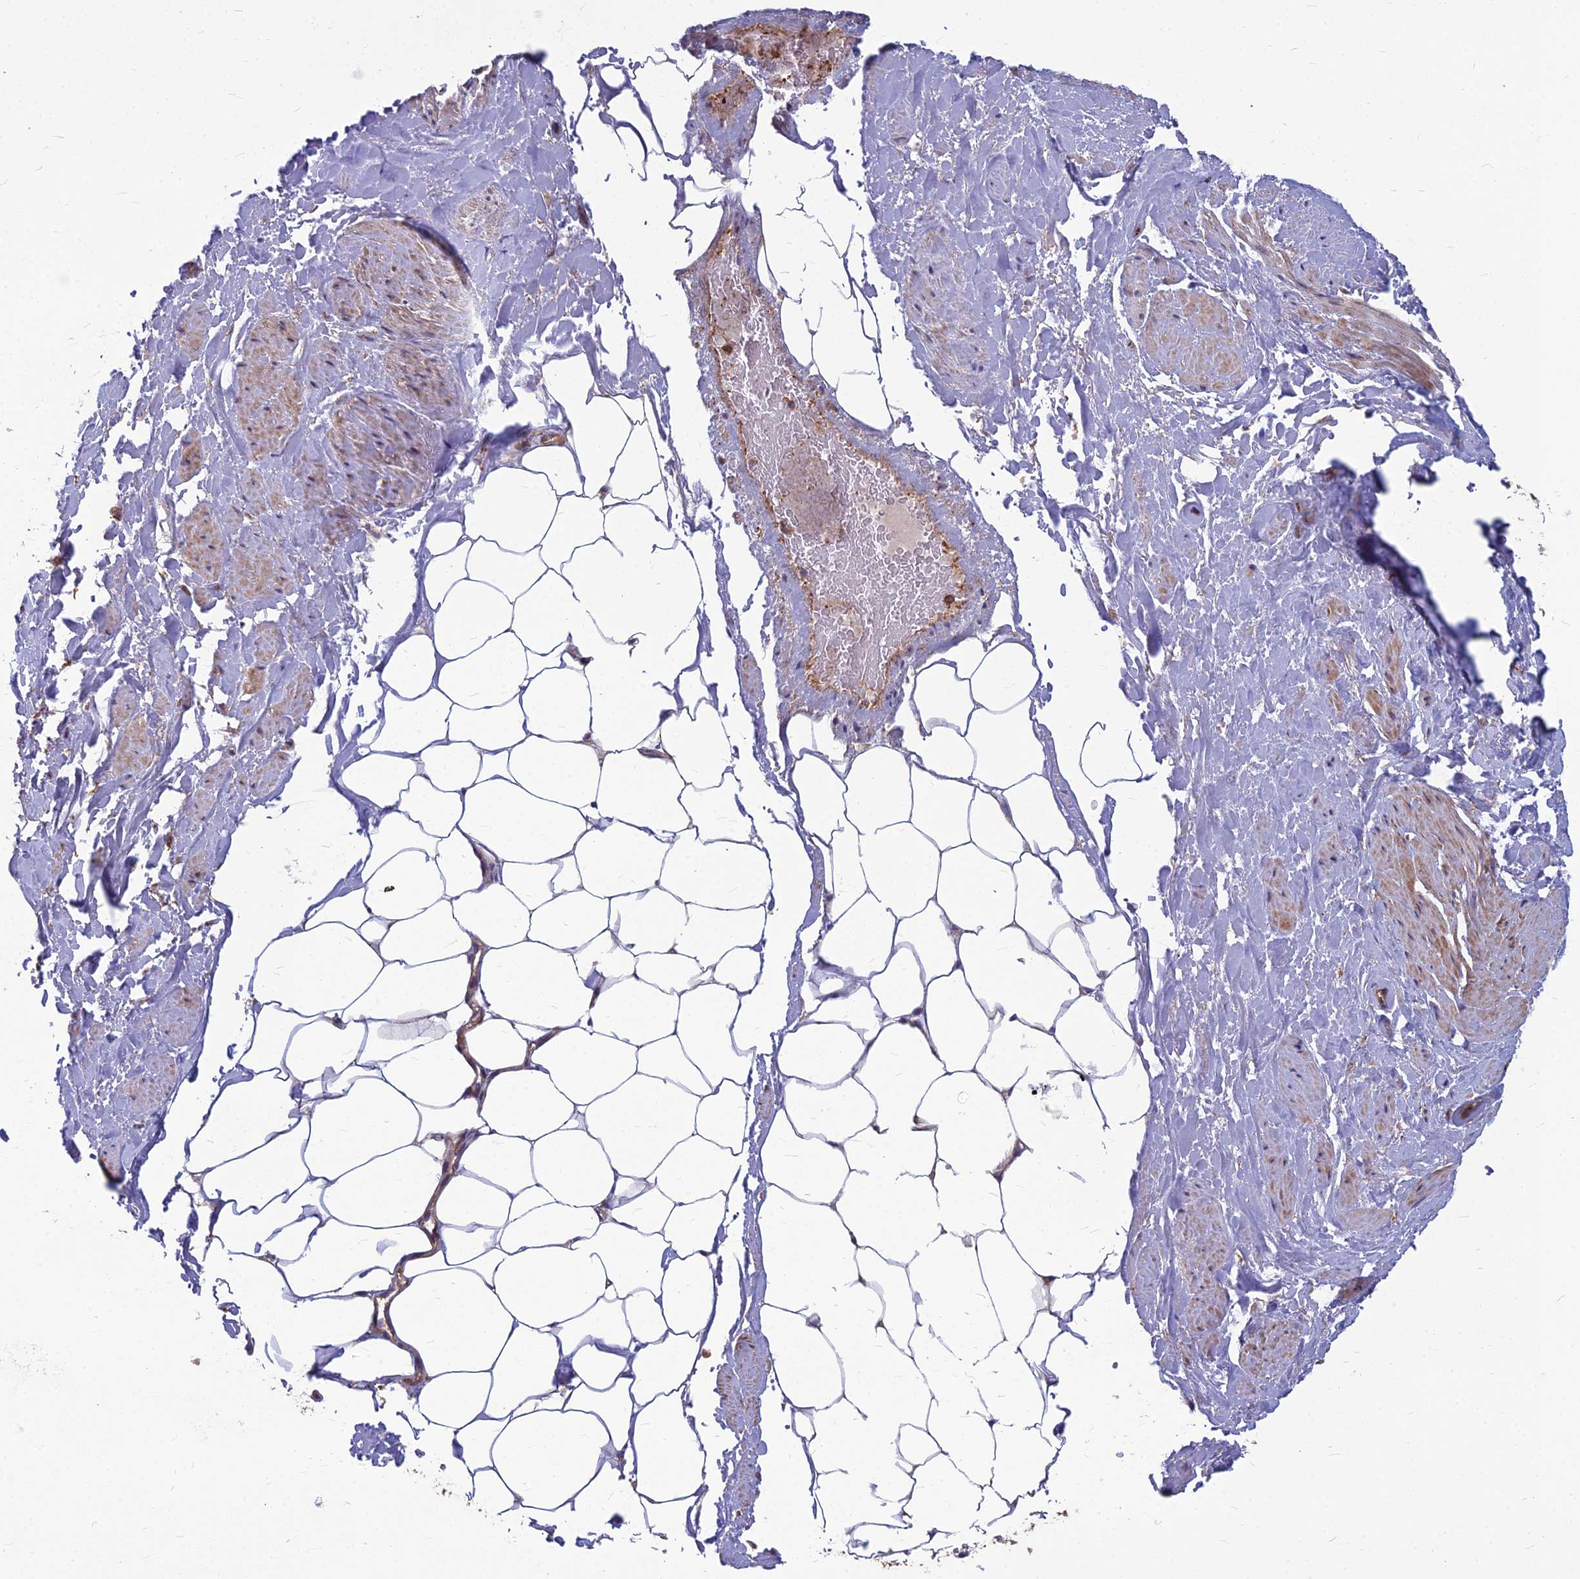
{"staining": {"intensity": "negative", "quantity": "none", "location": "none"}, "tissue": "adipose tissue", "cell_type": "Adipocytes", "image_type": "normal", "snomed": [{"axis": "morphology", "description": "Normal tissue, NOS"}, {"axis": "morphology", "description": "Adenocarcinoma, Low grade"}, {"axis": "topography", "description": "Prostate"}, {"axis": "topography", "description": "Peripheral nerve tissue"}], "caption": "Immunohistochemistry (IHC) image of normal adipose tissue: human adipose tissue stained with DAB (3,3'-diaminobenzidine) reveals no significant protein staining in adipocytes.", "gene": "LSM6", "patient": {"sex": "male", "age": 63}}